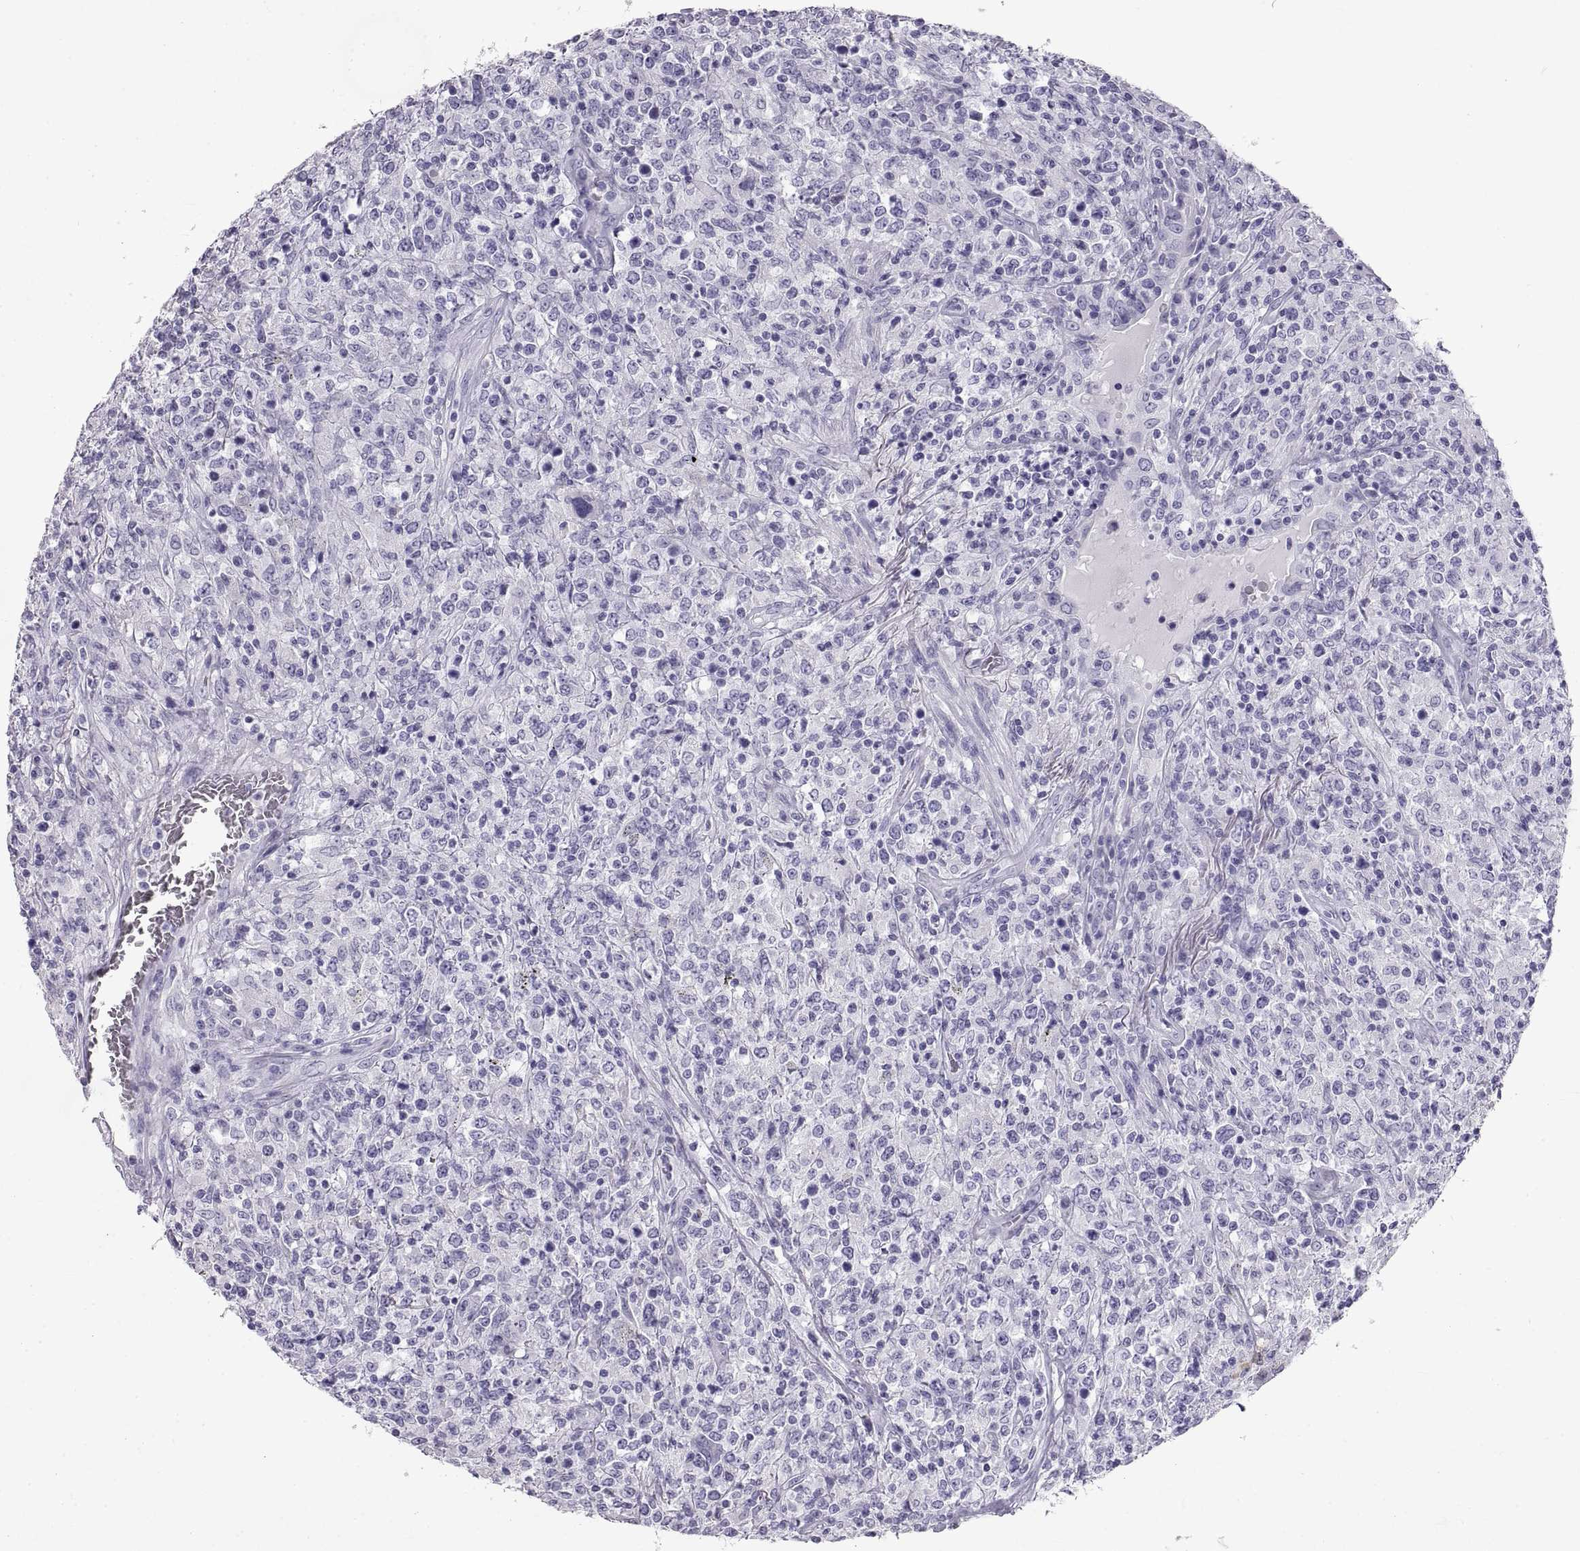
{"staining": {"intensity": "negative", "quantity": "none", "location": "none"}, "tissue": "lymphoma", "cell_type": "Tumor cells", "image_type": "cancer", "snomed": [{"axis": "morphology", "description": "Malignant lymphoma, non-Hodgkin's type, High grade"}, {"axis": "topography", "description": "Lung"}], "caption": "A high-resolution histopathology image shows IHC staining of lymphoma, which demonstrates no significant staining in tumor cells.", "gene": "RLBP1", "patient": {"sex": "male", "age": 79}}